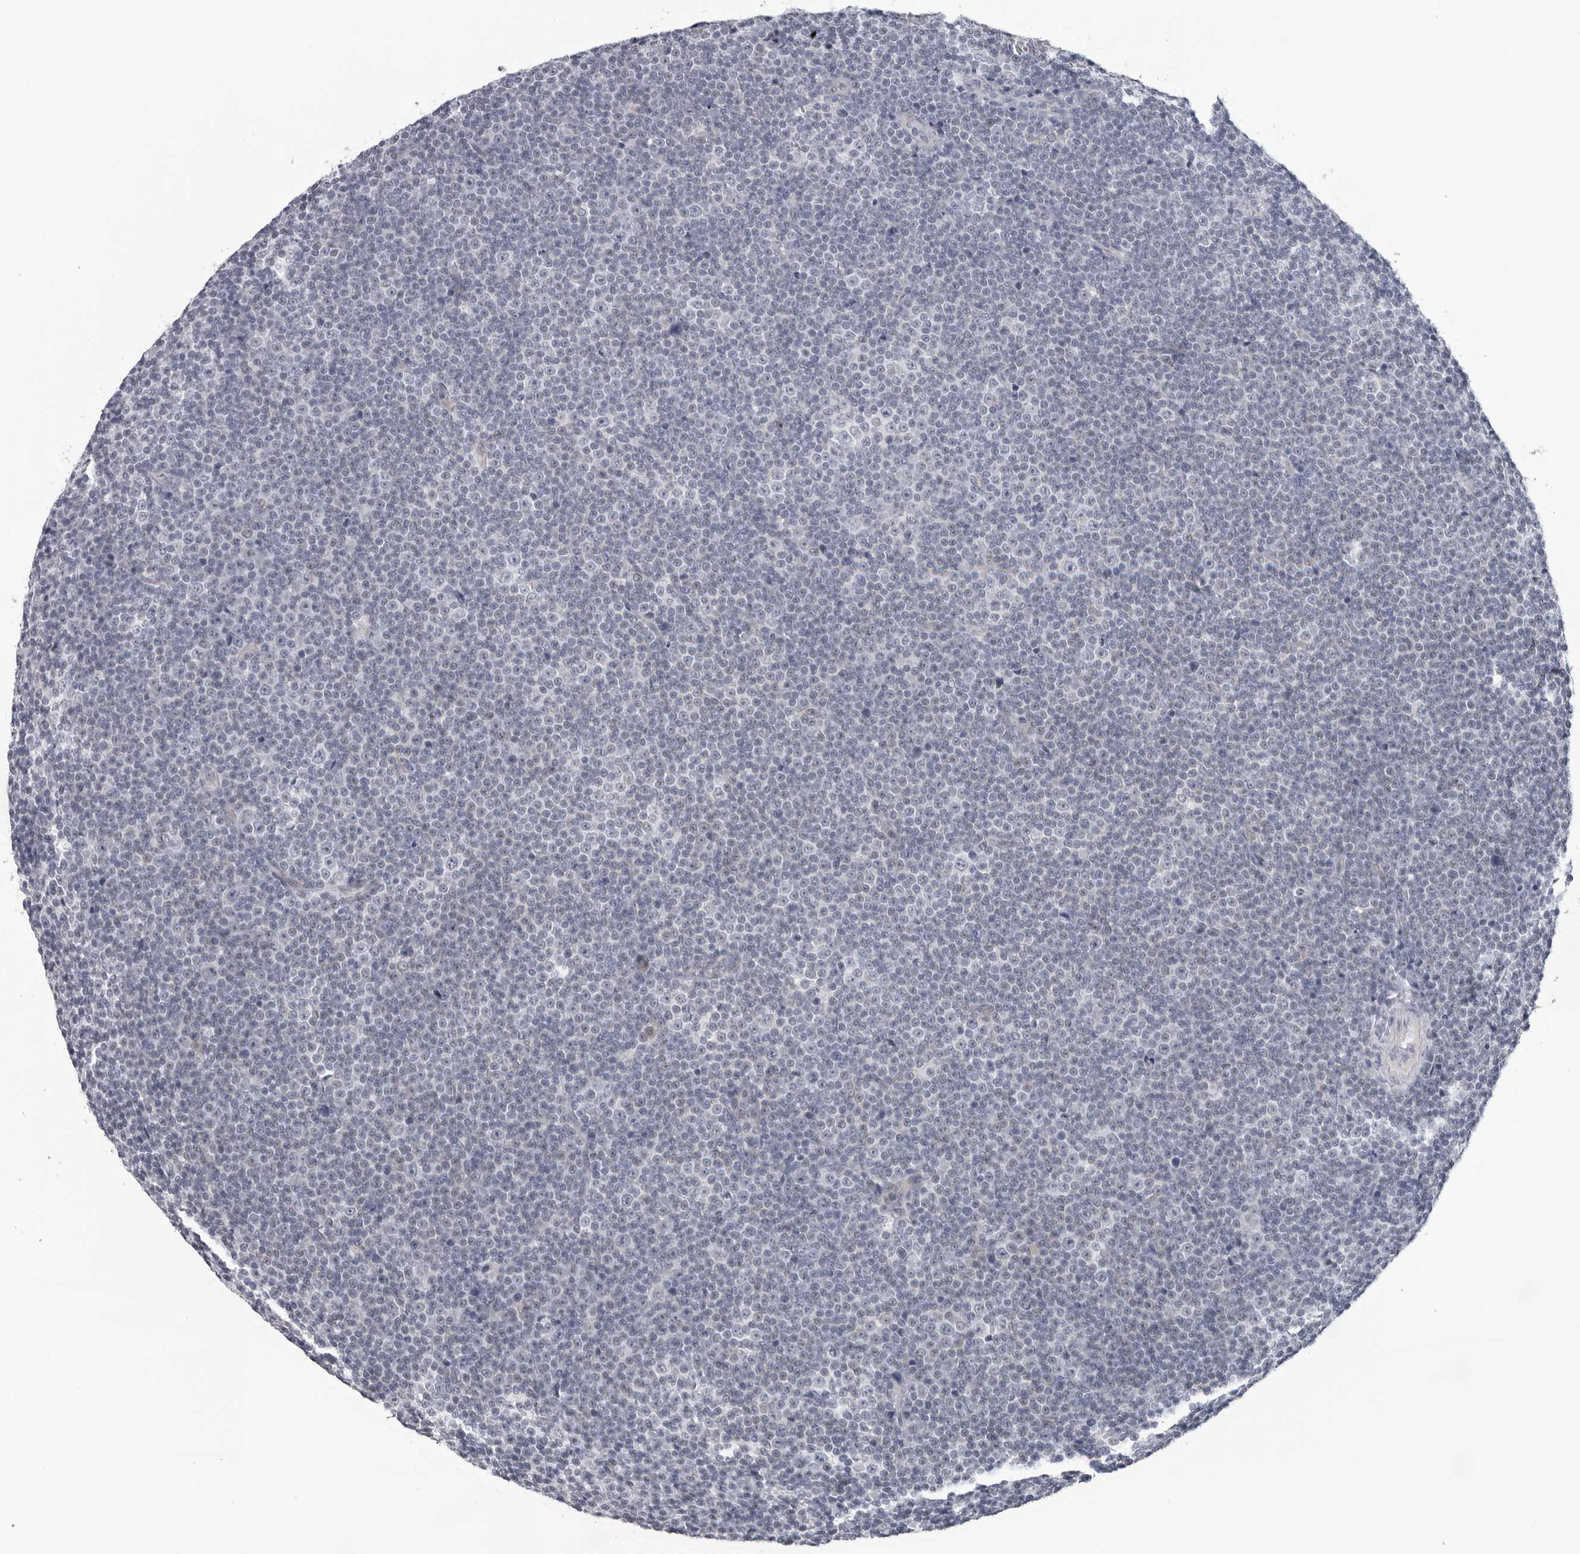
{"staining": {"intensity": "negative", "quantity": "none", "location": "none"}, "tissue": "lymphoma", "cell_type": "Tumor cells", "image_type": "cancer", "snomed": [{"axis": "morphology", "description": "Malignant lymphoma, non-Hodgkin's type, Low grade"}, {"axis": "topography", "description": "Lymph node"}], "caption": "High power microscopy photomicrograph of an immunohistochemistry (IHC) micrograph of malignant lymphoma, non-Hodgkin's type (low-grade), revealing no significant staining in tumor cells. (DAB (3,3'-diaminobenzidine) immunohistochemistry (IHC) visualized using brightfield microscopy, high magnification).", "gene": "OPLAH", "patient": {"sex": "female", "age": 67}}